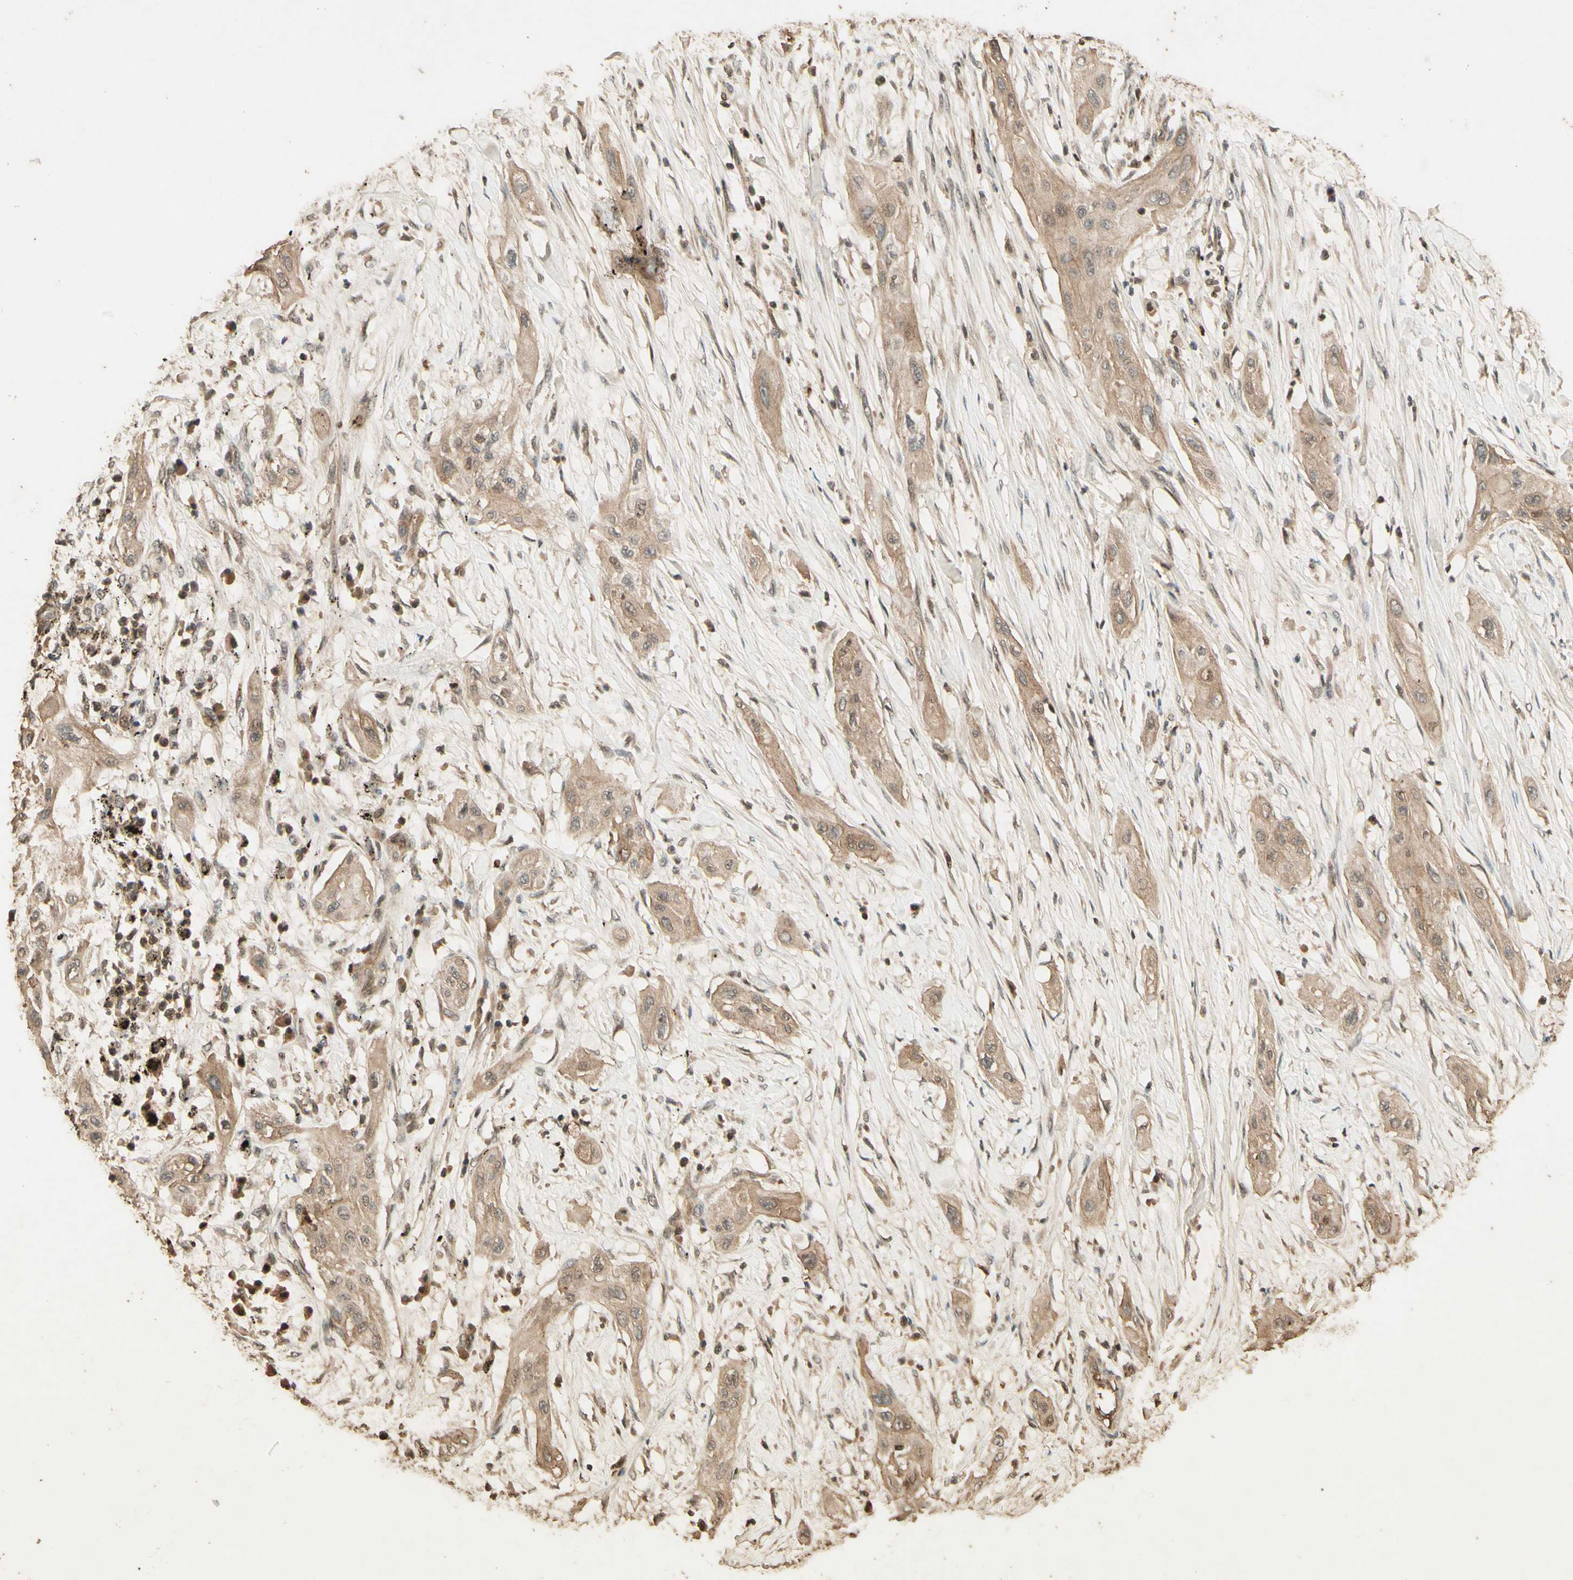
{"staining": {"intensity": "moderate", "quantity": ">75%", "location": "cytoplasmic/membranous"}, "tissue": "lung cancer", "cell_type": "Tumor cells", "image_type": "cancer", "snomed": [{"axis": "morphology", "description": "Squamous cell carcinoma, NOS"}, {"axis": "topography", "description": "Lung"}], "caption": "DAB immunohistochemical staining of lung cancer (squamous cell carcinoma) exhibits moderate cytoplasmic/membranous protein staining in approximately >75% of tumor cells.", "gene": "SMAD9", "patient": {"sex": "female", "age": 47}}